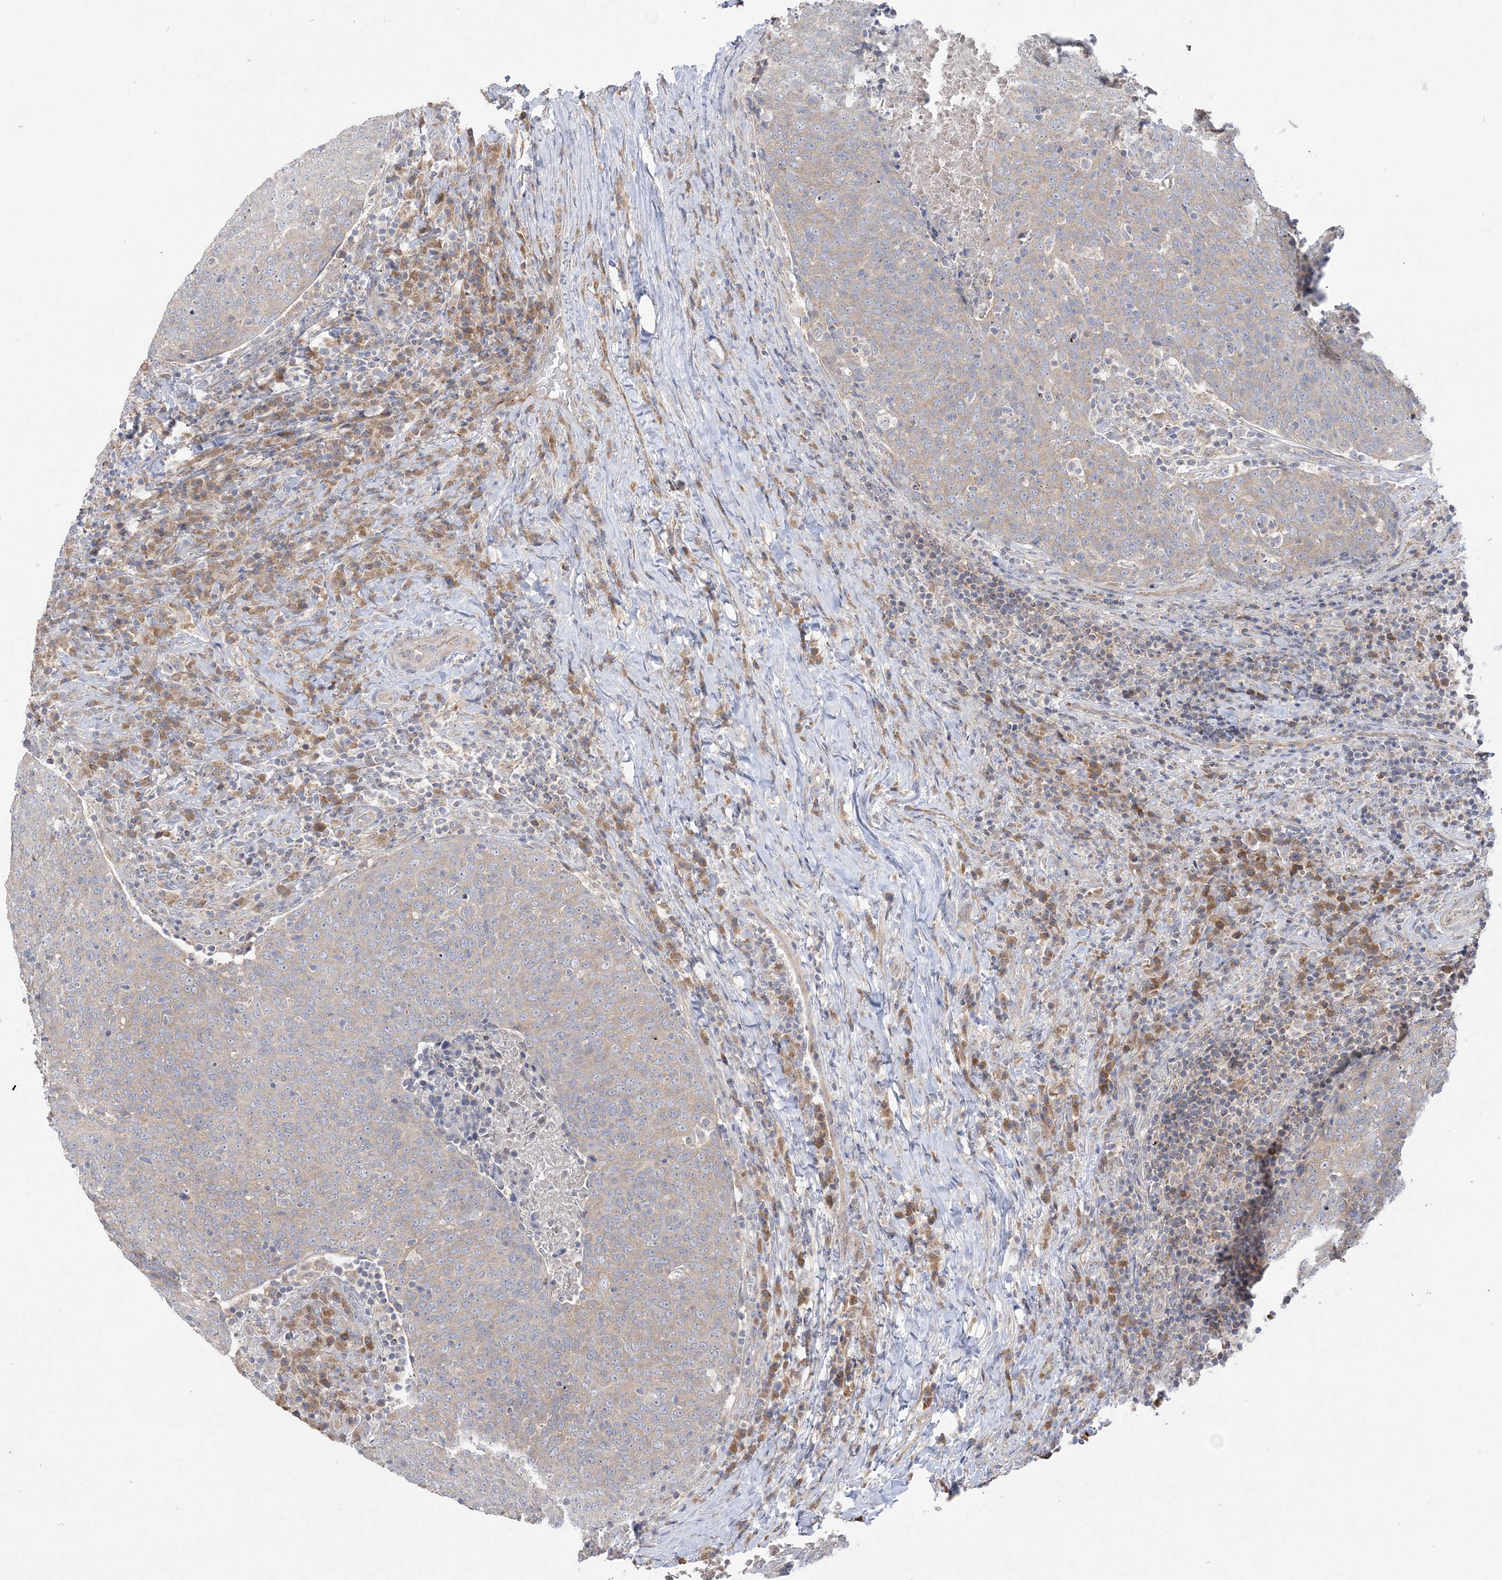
{"staining": {"intensity": "weak", "quantity": ">75%", "location": "cytoplasmic/membranous"}, "tissue": "head and neck cancer", "cell_type": "Tumor cells", "image_type": "cancer", "snomed": [{"axis": "morphology", "description": "Squamous cell carcinoma, NOS"}, {"axis": "morphology", "description": "Squamous cell carcinoma, metastatic, NOS"}, {"axis": "topography", "description": "Lymph node"}, {"axis": "topography", "description": "Head-Neck"}], "caption": "Head and neck cancer (metastatic squamous cell carcinoma) stained with immunohistochemistry exhibits weak cytoplasmic/membranous staining in approximately >75% of tumor cells.", "gene": "MMADHC", "patient": {"sex": "male", "age": 62}}